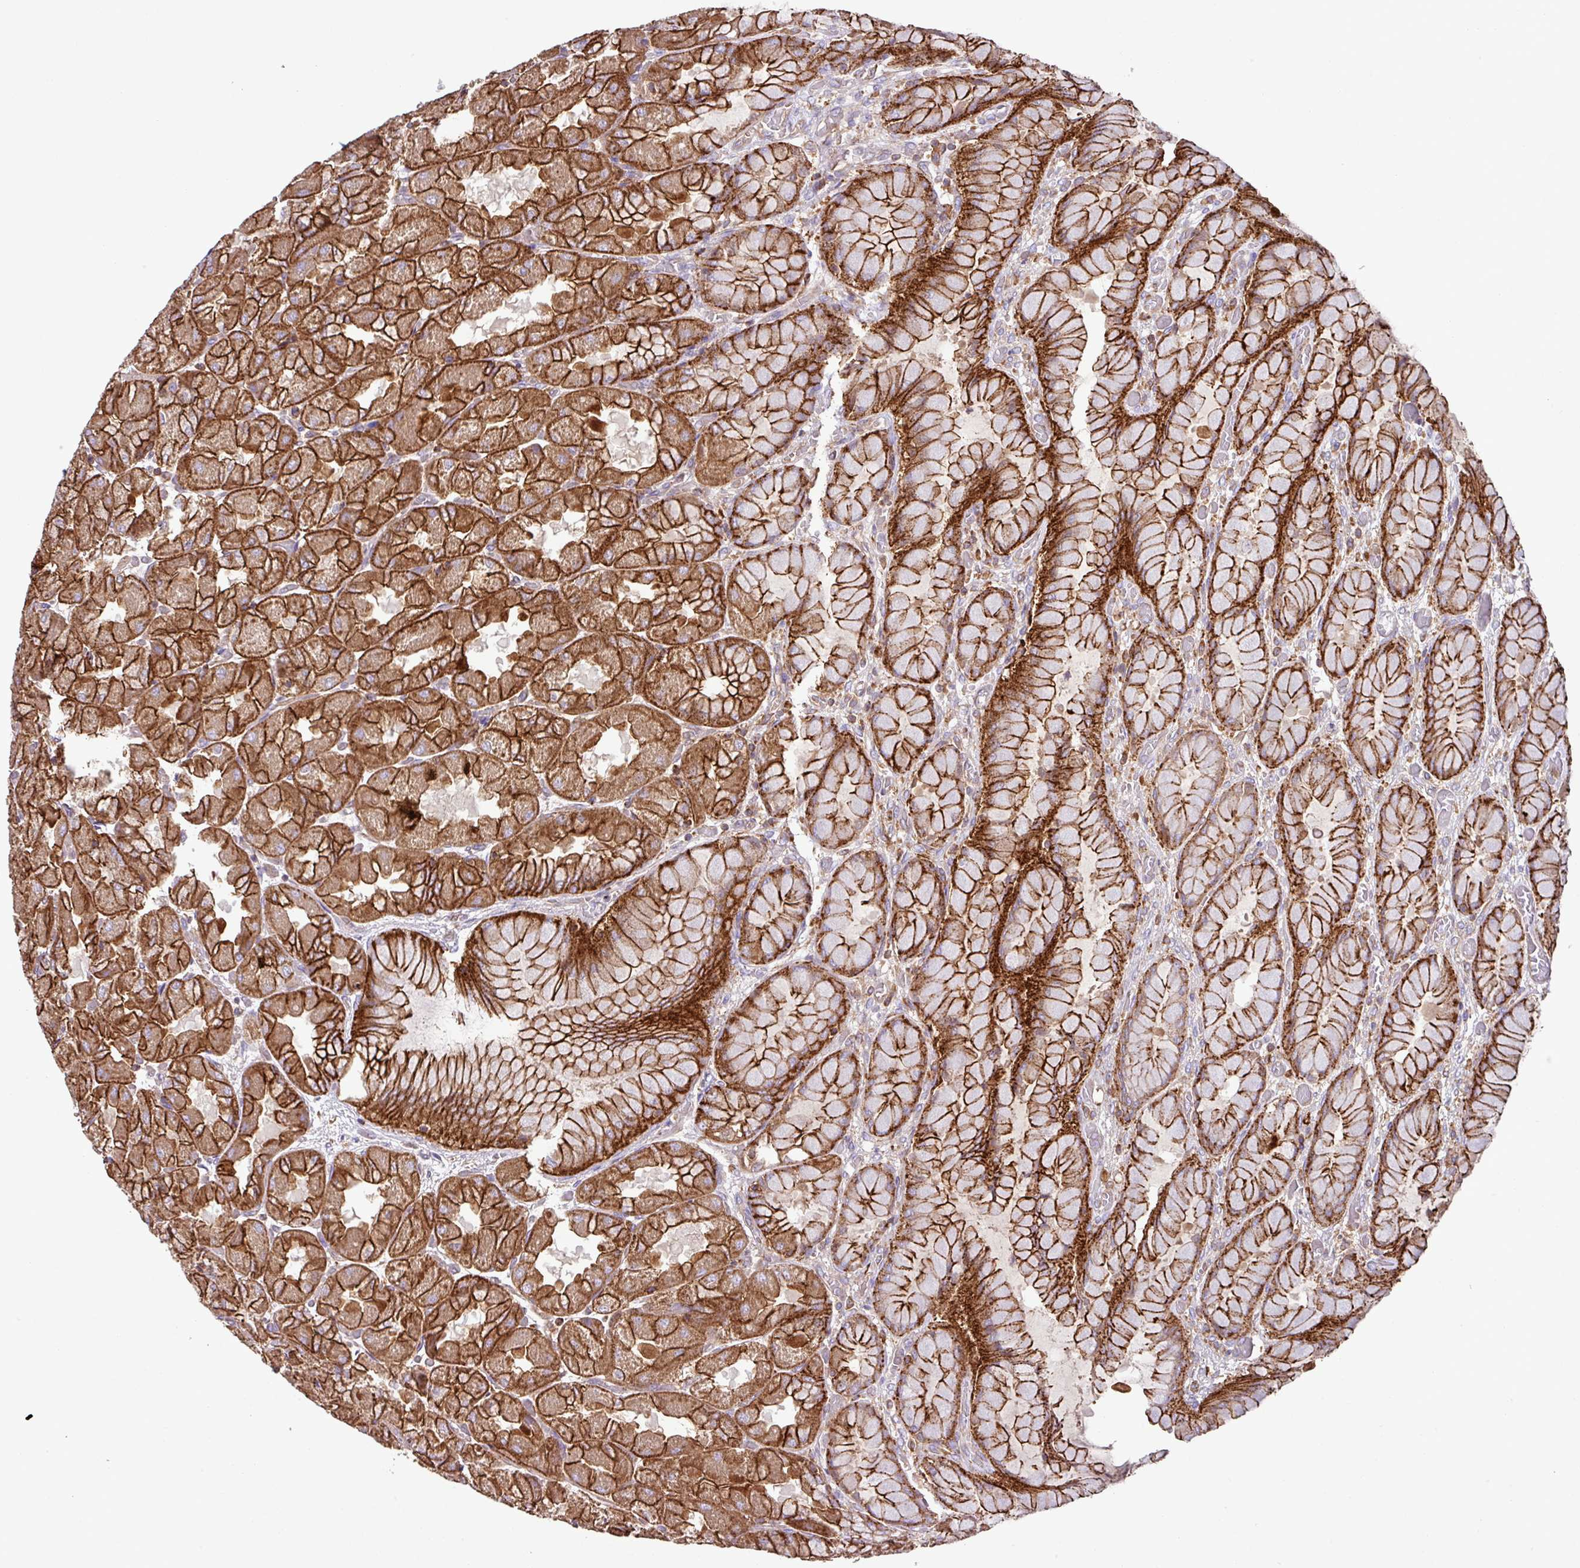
{"staining": {"intensity": "strong", "quantity": ">75%", "location": "cytoplasmic/membranous"}, "tissue": "stomach", "cell_type": "Glandular cells", "image_type": "normal", "snomed": [{"axis": "morphology", "description": "Normal tissue, NOS"}, {"axis": "topography", "description": "Stomach"}], "caption": "The photomicrograph shows immunohistochemical staining of unremarkable stomach. There is strong cytoplasmic/membranous expression is seen in about >75% of glandular cells.", "gene": "RIC1", "patient": {"sex": "female", "age": 61}}